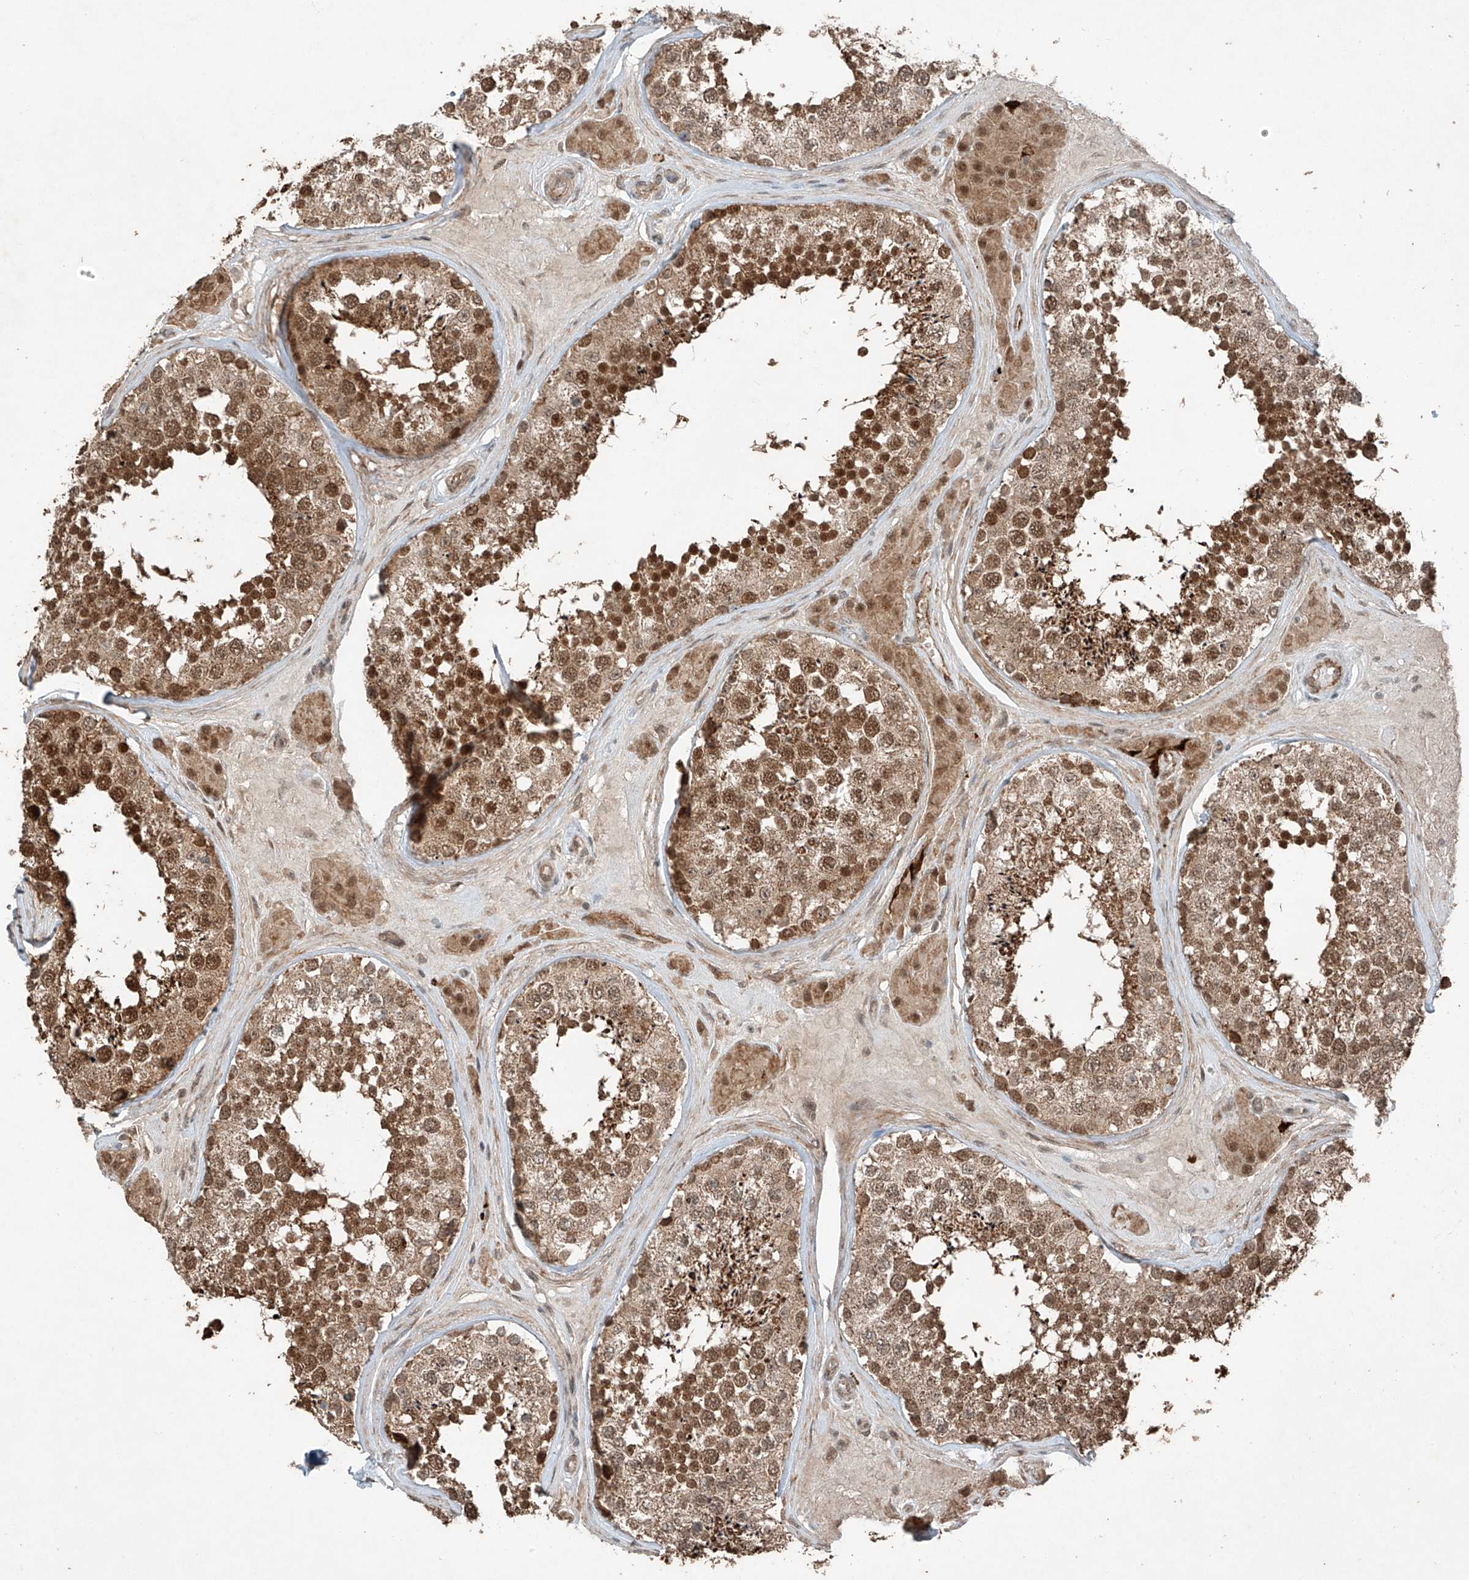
{"staining": {"intensity": "moderate", "quantity": ">75%", "location": "cytoplasmic/membranous,nuclear"}, "tissue": "testis", "cell_type": "Cells in seminiferous ducts", "image_type": "normal", "snomed": [{"axis": "morphology", "description": "Normal tissue, NOS"}, {"axis": "topography", "description": "Testis"}], "caption": "Protein staining of normal testis shows moderate cytoplasmic/membranous,nuclear positivity in approximately >75% of cells in seminiferous ducts. The staining is performed using DAB (3,3'-diaminobenzidine) brown chromogen to label protein expression. The nuclei are counter-stained blue using hematoxylin.", "gene": "ZNF620", "patient": {"sex": "male", "age": 46}}